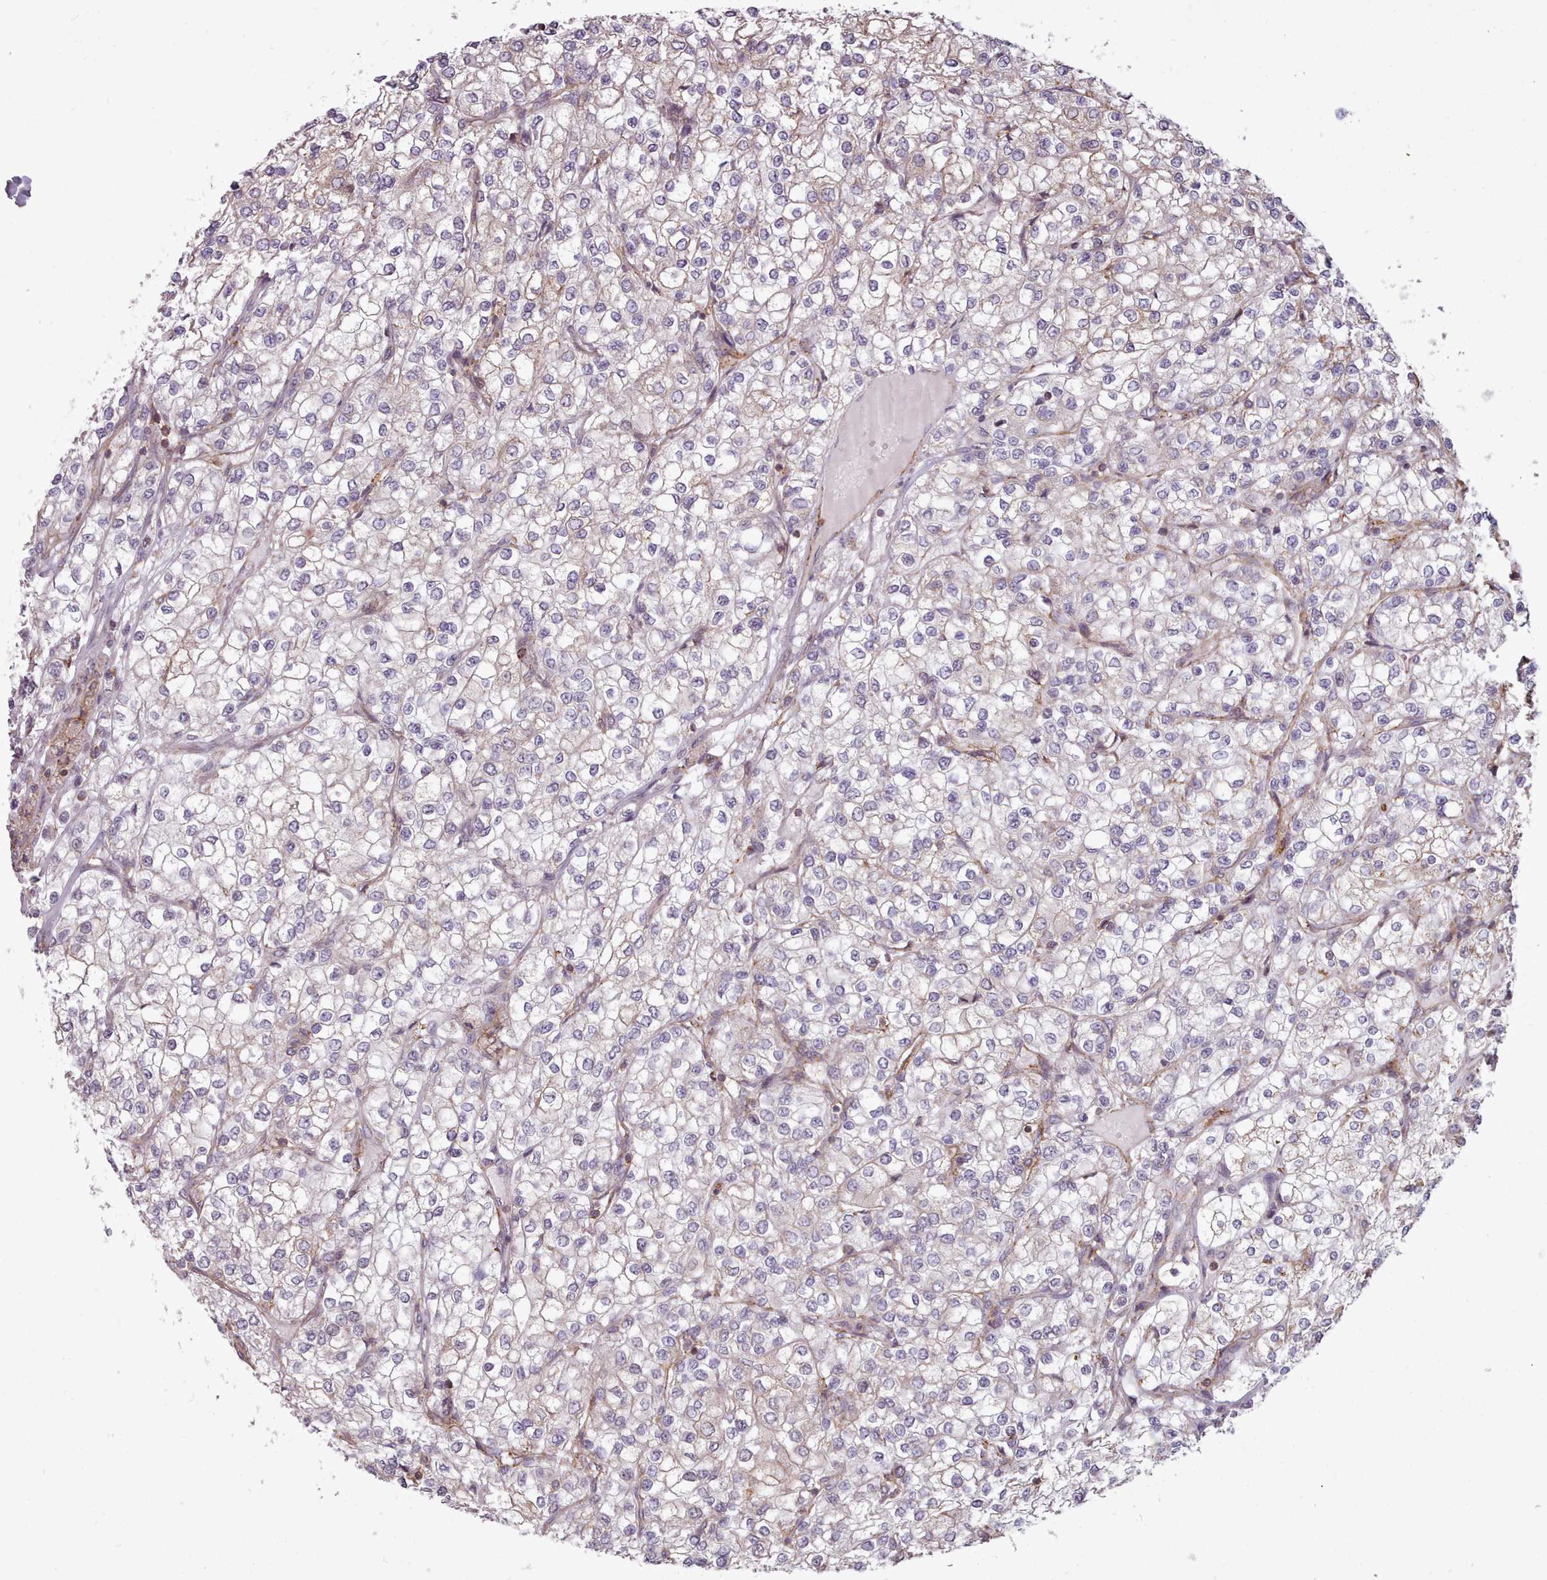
{"staining": {"intensity": "strong", "quantity": "<25%", "location": "cytoplasmic/membranous"}, "tissue": "renal cancer", "cell_type": "Tumor cells", "image_type": "cancer", "snomed": [{"axis": "morphology", "description": "Adenocarcinoma, NOS"}, {"axis": "topography", "description": "Kidney"}], "caption": "Protein staining of renal cancer tissue reveals strong cytoplasmic/membranous positivity in approximately <25% of tumor cells. The staining was performed using DAB, with brown indicating positive protein expression. Nuclei are stained blue with hematoxylin.", "gene": "ZMYM4", "patient": {"sex": "male", "age": 80}}